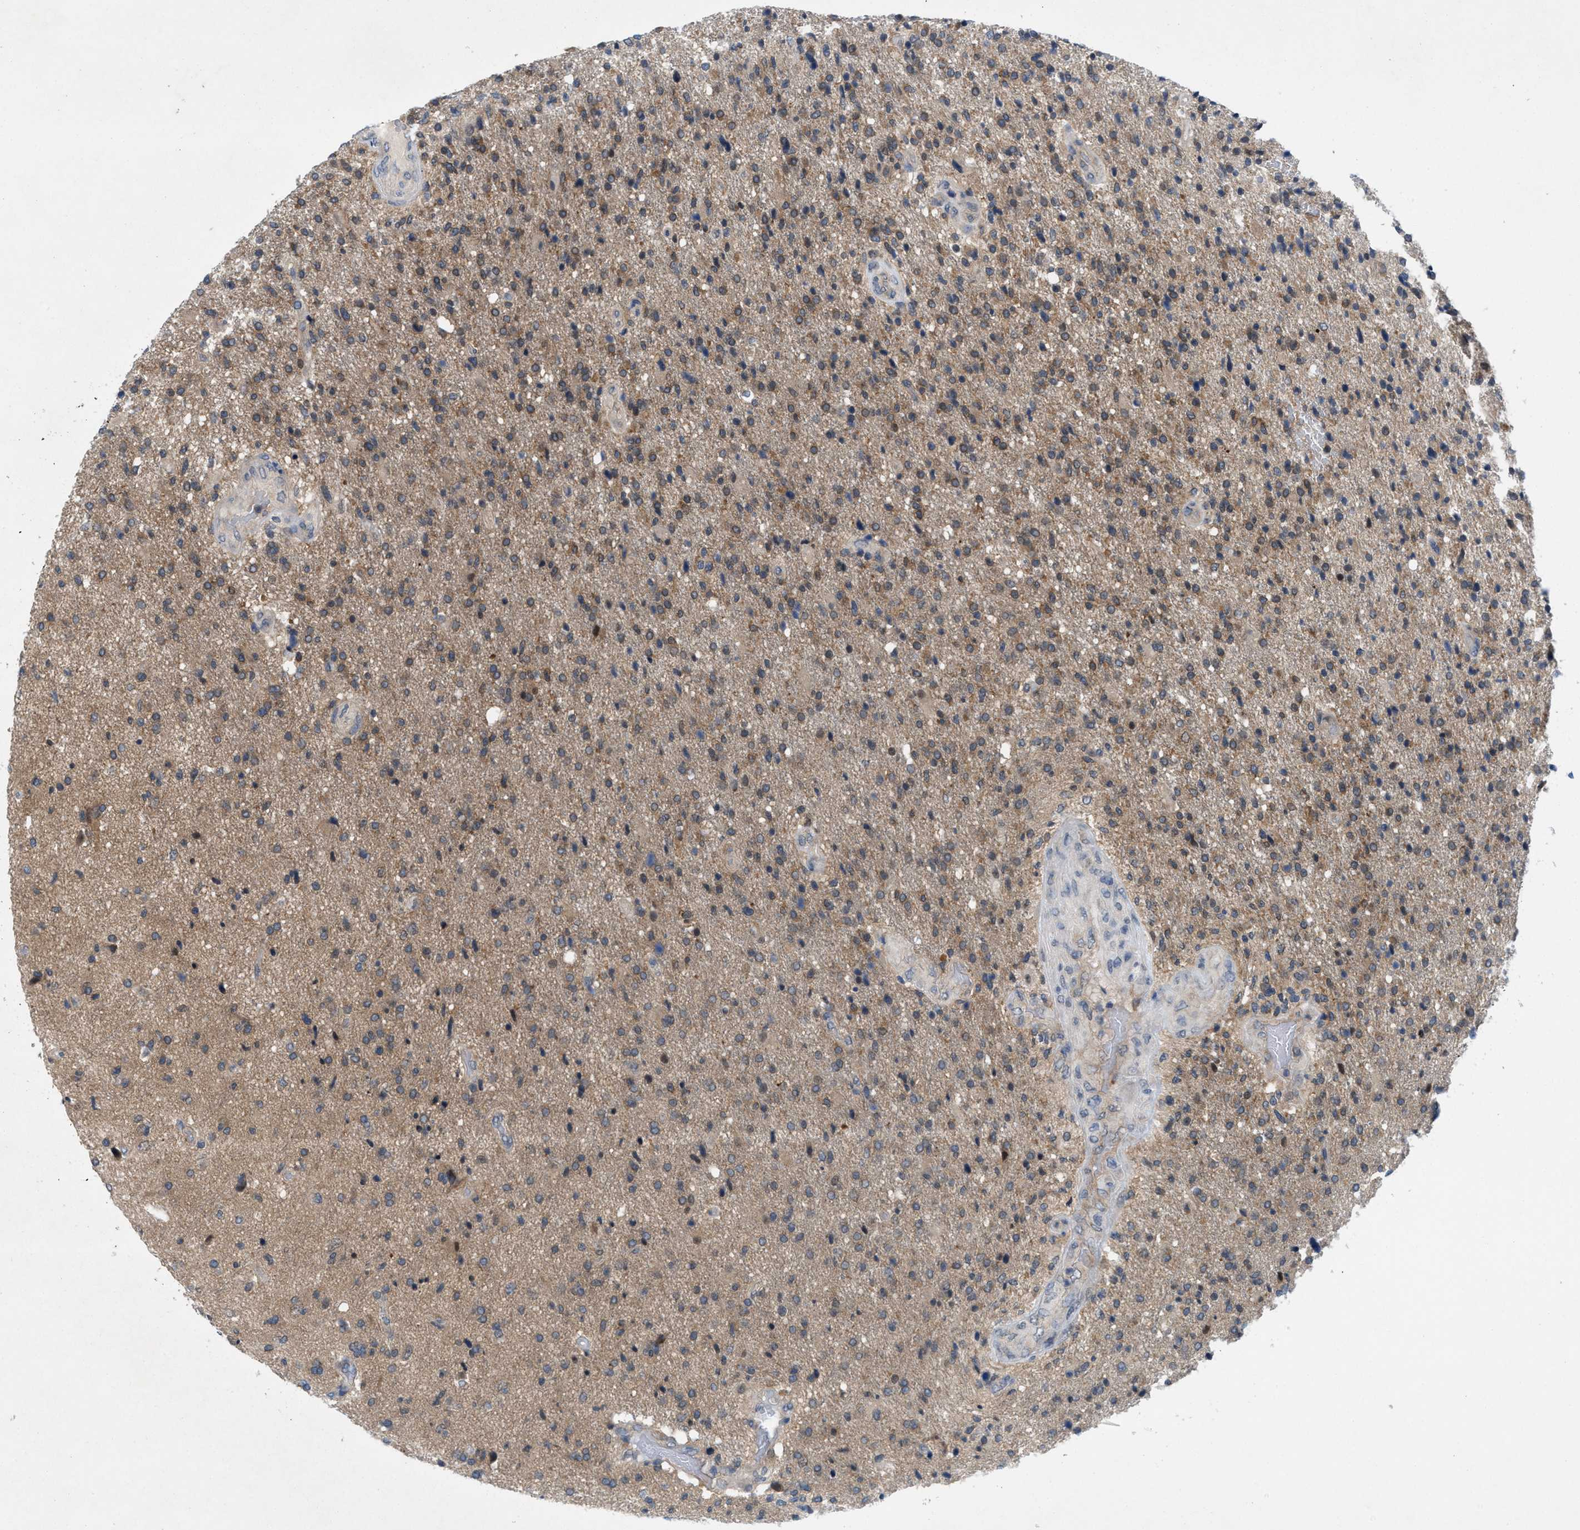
{"staining": {"intensity": "moderate", "quantity": "25%-75%", "location": "cytoplasmic/membranous"}, "tissue": "glioma", "cell_type": "Tumor cells", "image_type": "cancer", "snomed": [{"axis": "morphology", "description": "Glioma, malignant, High grade"}, {"axis": "topography", "description": "Brain"}], "caption": "Immunohistochemistry staining of malignant glioma (high-grade), which reveals medium levels of moderate cytoplasmic/membranous expression in approximately 25%-75% of tumor cells indicating moderate cytoplasmic/membranous protein expression. The staining was performed using DAB (brown) for protein detection and nuclei were counterstained in hematoxylin (blue).", "gene": "WIPI2", "patient": {"sex": "male", "age": 72}}